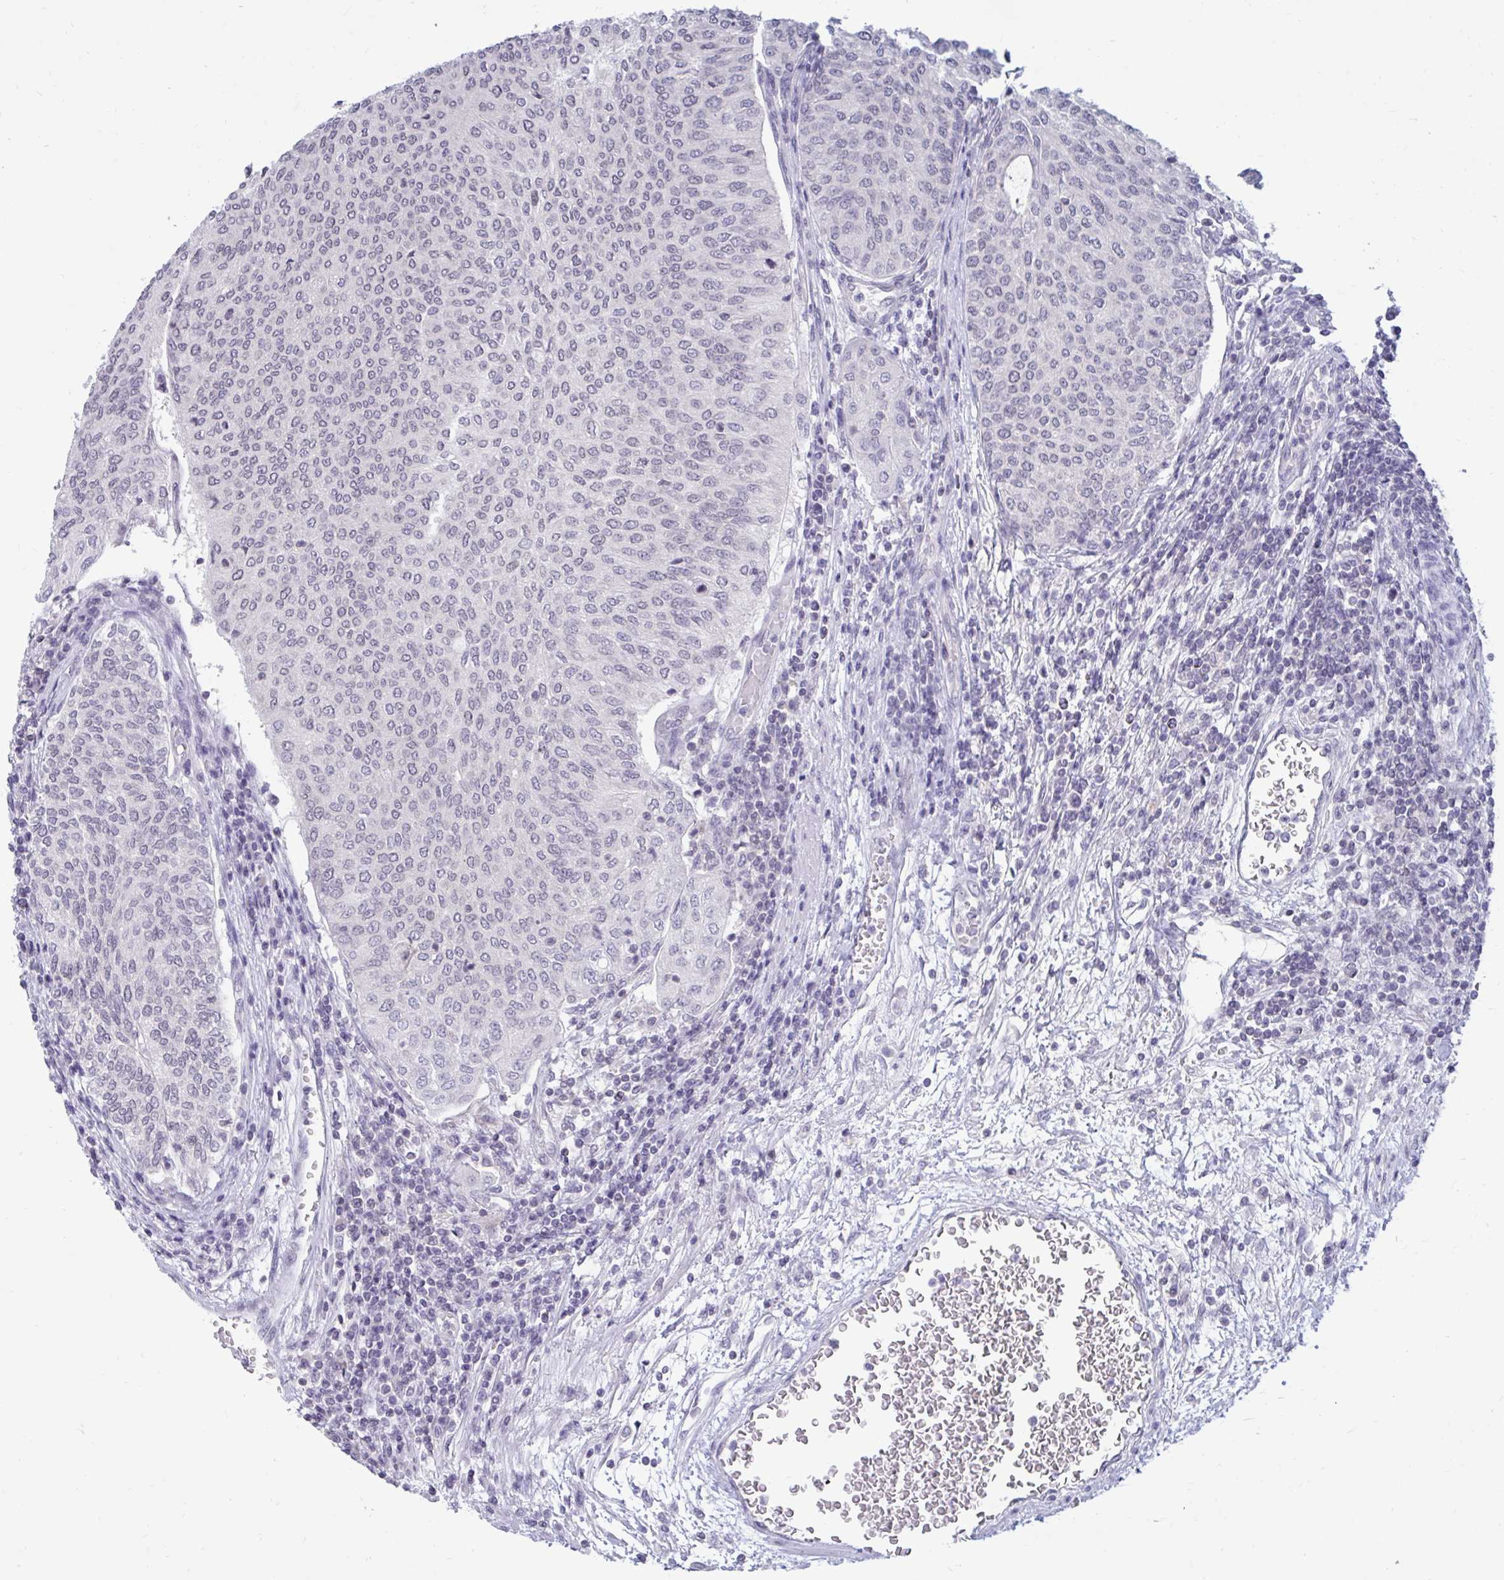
{"staining": {"intensity": "negative", "quantity": "none", "location": "none"}, "tissue": "urothelial cancer", "cell_type": "Tumor cells", "image_type": "cancer", "snomed": [{"axis": "morphology", "description": "Urothelial carcinoma, High grade"}, {"axis": "topography", "description": "Urinary bladder"}], "caption": "Urothelial cancer was stained to show a protein in brown. There is no significant staining in tumor cells. The staining is performed using DAB (3,3'-diaminobenzidine) brown chromogen with nuclei counter-stained in using hematoxylin.", "gene": "ARPP19", "patient": {"sex": "female", "age": 79}}